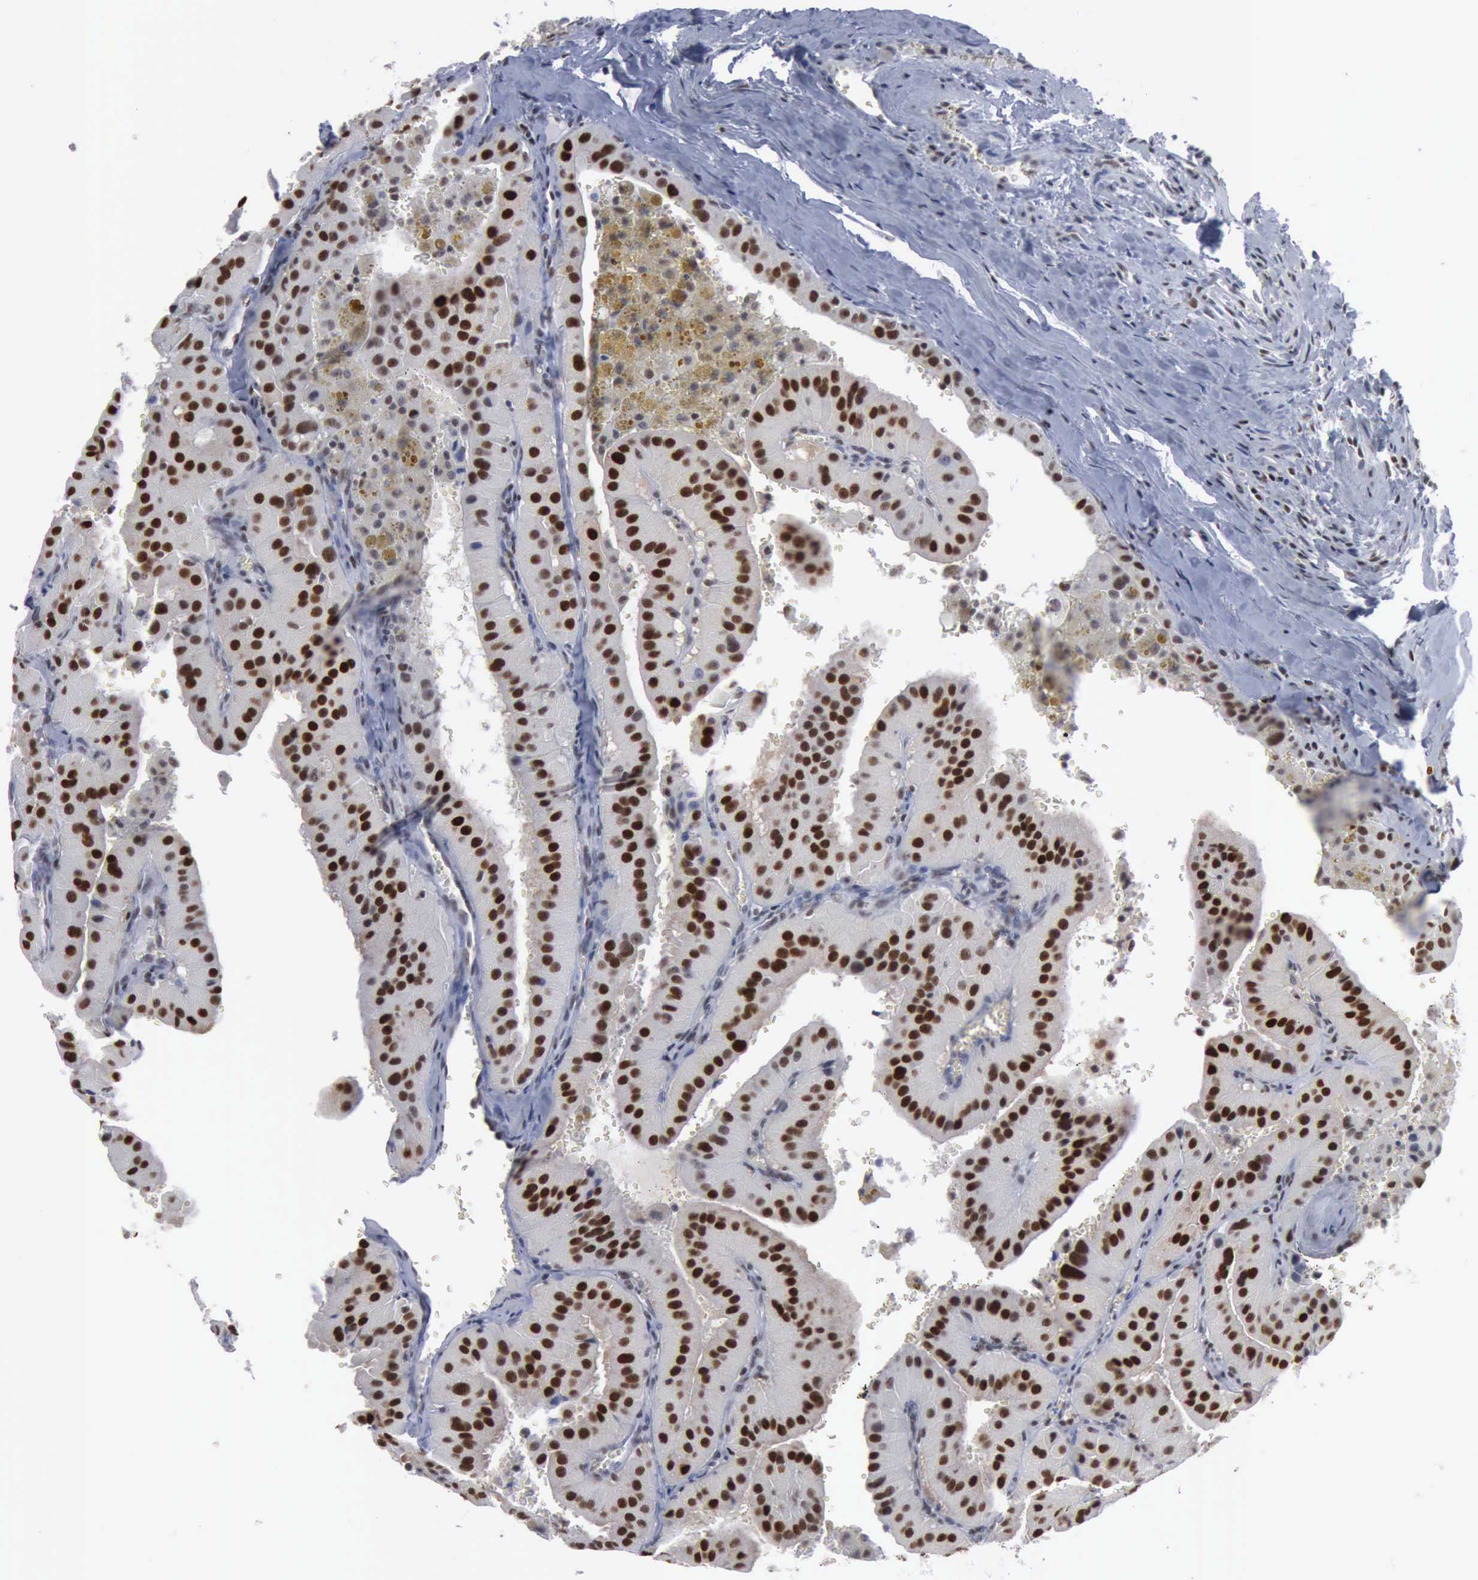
{"staining": {"intensity": "strong", "quantity": ">75%", "location": "nuclear"}, "tissue": "thyroid cancer", "cell_type": "Tumor cells", "image_type": "cancer", "snomed": [{"axis": "morphology", "description": "Carcinoma, NOS"}, {"axis": "topography", "description": "Thyroid gland"}], "caption": "DAB (3,3'-diaminobenzidine) immunohistochemical staining of human thyroid cancer (carcinoma) exhibits strong nuclear protein staining in about >75% of tumor cells.", "gene": "XPA", "patient": {"sex": "male", "age": 76}}